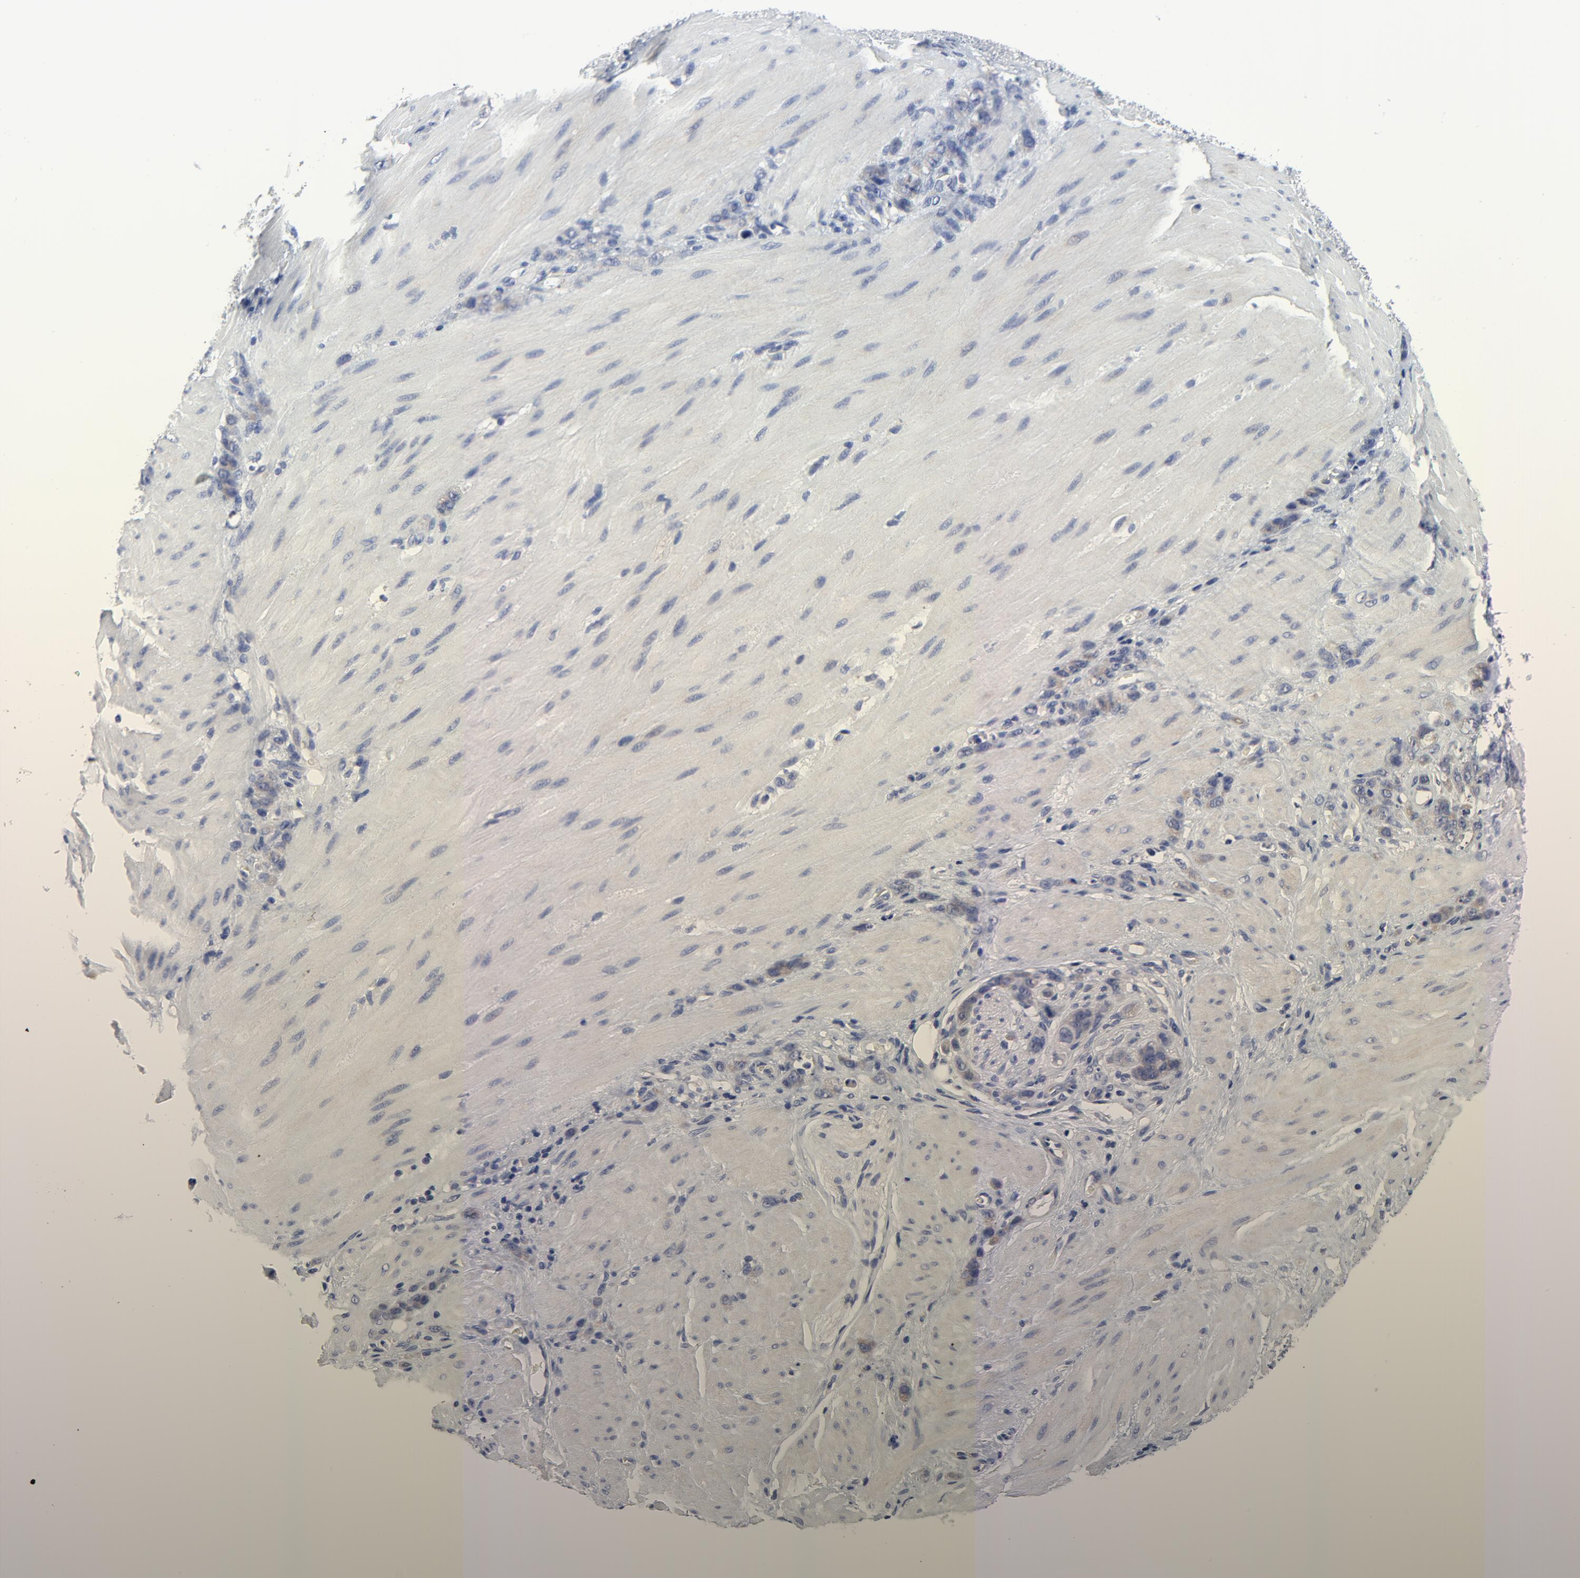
{"staining": {"intensity": "weak", "quantity": ">75%", "location": "cytoplasmic/membranous"}, "tissue": "stomach cancer", "cell_type": "Tumor cells", "image_type": "cancer", "snomed": [{"axis": "morphology", "description": "Normal tissue, NOS"}, {"axis": "morphology", "description": "Adenocarcinoma, NOS"}, {"axis": "topography", "description": "Stomach"}], "caption": "Immunohistochemistry of stomach adenocarcinoma demonstrates low levels of weak cytoplasmic/membranous staining in about >75% of tumor cells. The staining was performed using DAB to visualize the protein expression in brown, while the nuclei were stained in blue with hematoxylin (Magnification: 20x).", "gene": "DHRSX", "patient": {"sex": "male", "age": 82}}